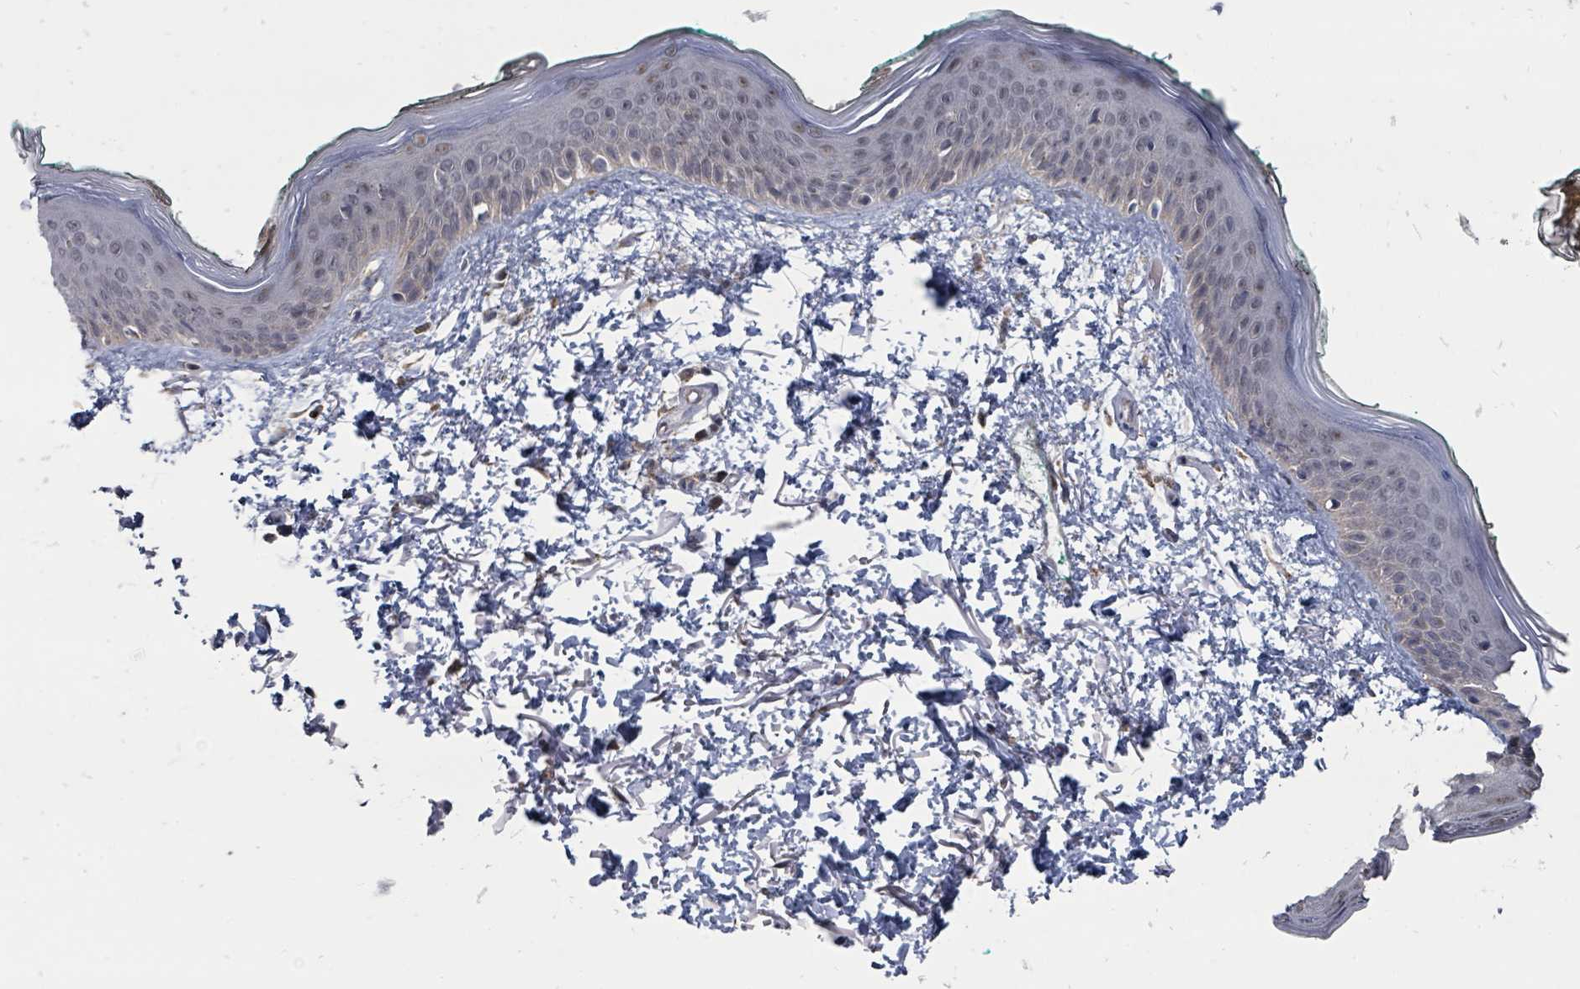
{"staining": {"intensity": "weak", "quantity": "<25%", "location": "cytoplasmic/membranous"}, "tissue": "skin", "cell_type": "Fibroblasts", "image_type": "normal", "snomed": [{"axis": "morphology", "description": "Normal tissue, NOS"}, {"axis": "morphology", "description": "Malignant melanoma, NOS"}, {"axis": "topography", "description": "Skin"}], "caption": "This image is of unremarkable skin stained with immunohistochemistry to label a protein in brown with the nuclei are counter-stained blue. There is no expression in fibroblasts. (Stains: DAB (3,3'-diaminobenzidine) immunohistochemistry with hematoxylin counter stain, Microscopy: brightfield microscopy at high magnification).", "gene": "MAGOHB", "patient": {"sex": "male", "age": 62}}